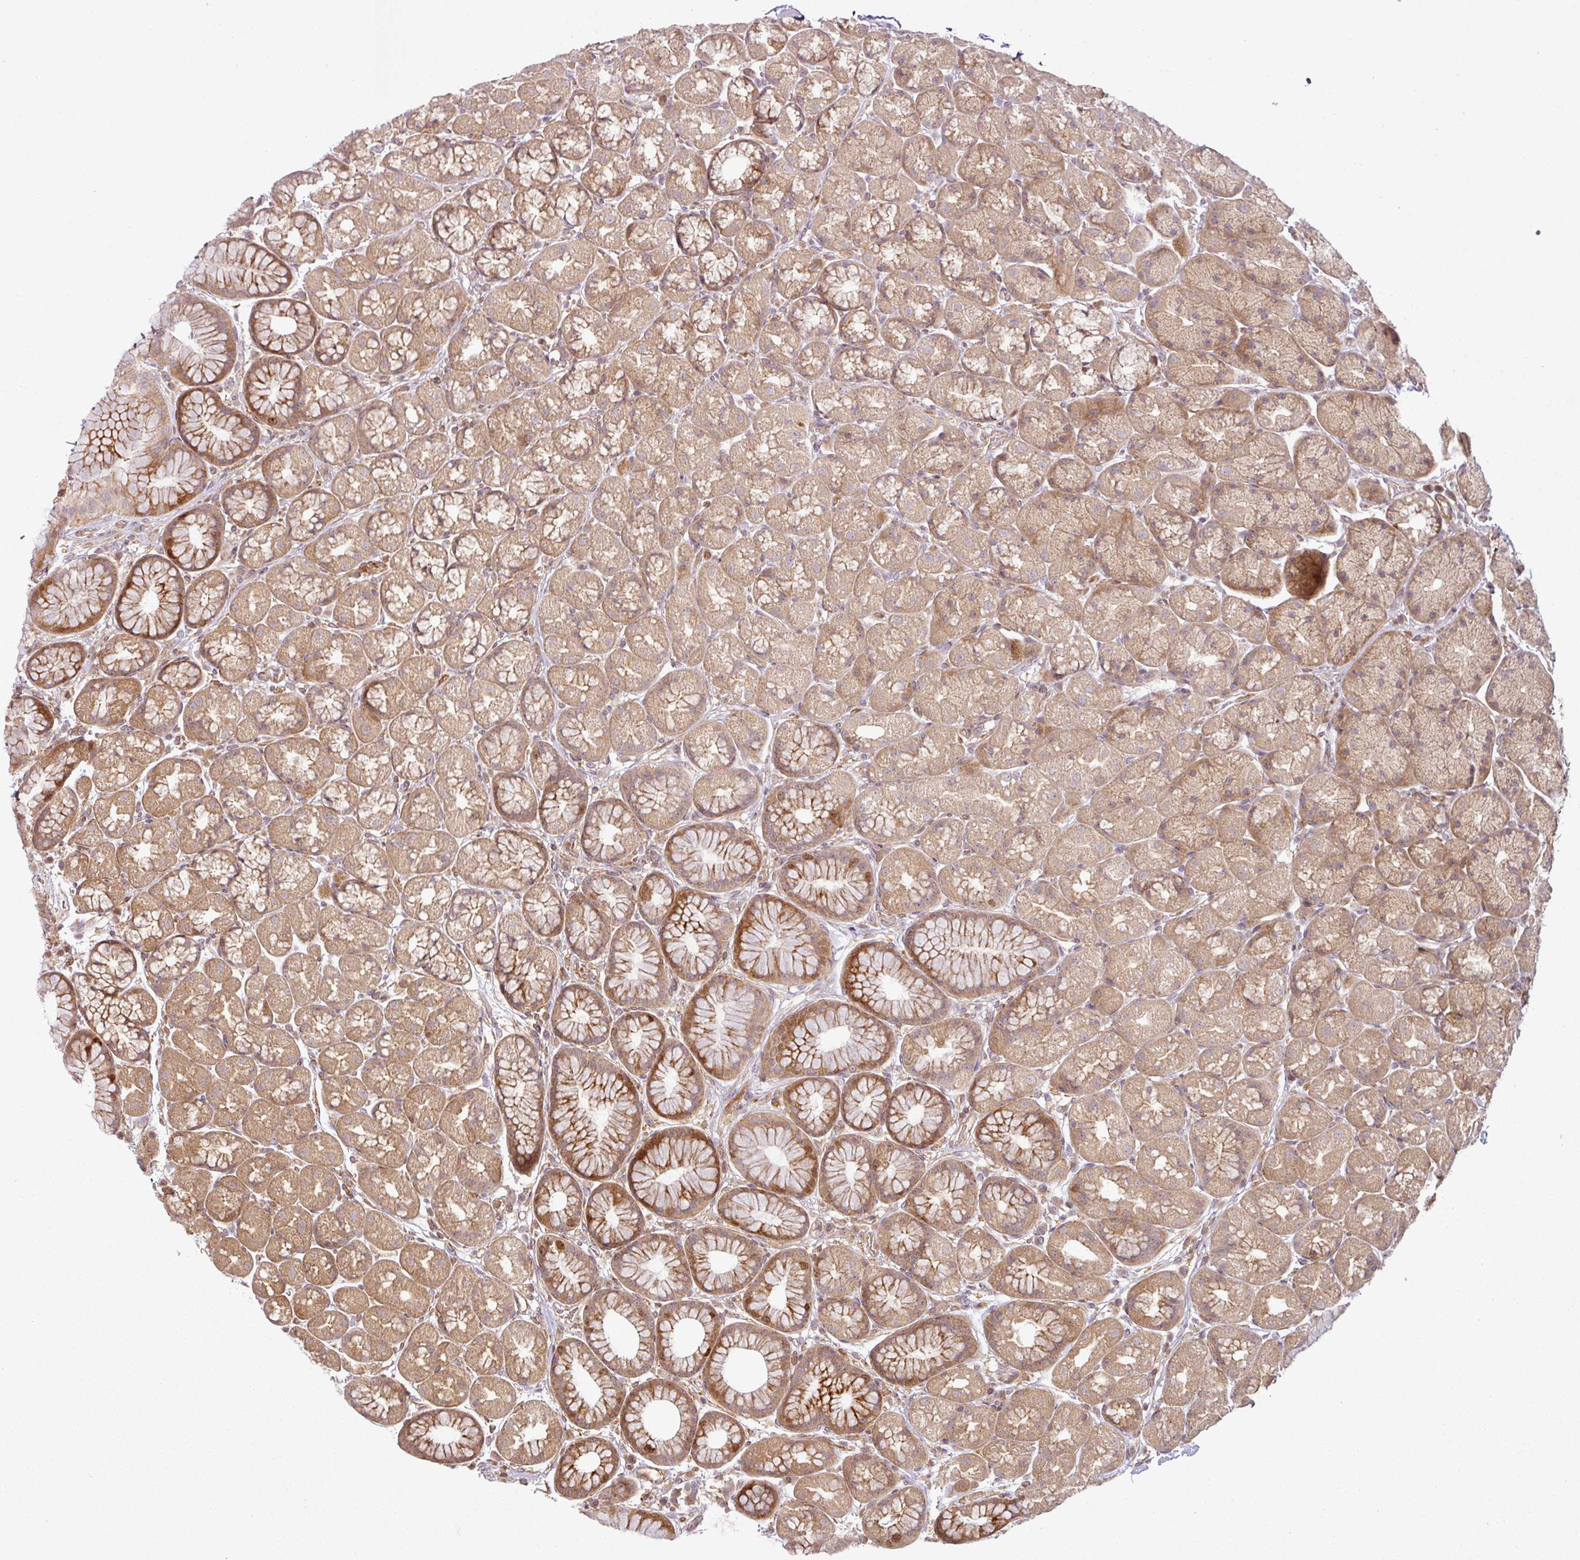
{"staining": {"intensity": "strong", "quantity": "25%-75%", "location": "cytoplasmic/membranous,nuclear"}, "tissue": "stomach", "cell_type": "Glandular cells", "image_type": "normal", "snomed": [{"axis": "morphology", "description": "Normal tissue, NOS"}, {"axis": "topography", "description": "Stomach, lower"}], "caption": "Glandular cells reveal high levels of strong cytoplasmic/membranous,nuclear expression in about 25%-75% of cells in unremarkable stomach. Nuclei are stained in blue.", "gene": "ATAT1", "patient": {"sex": "male", "age": 67}}